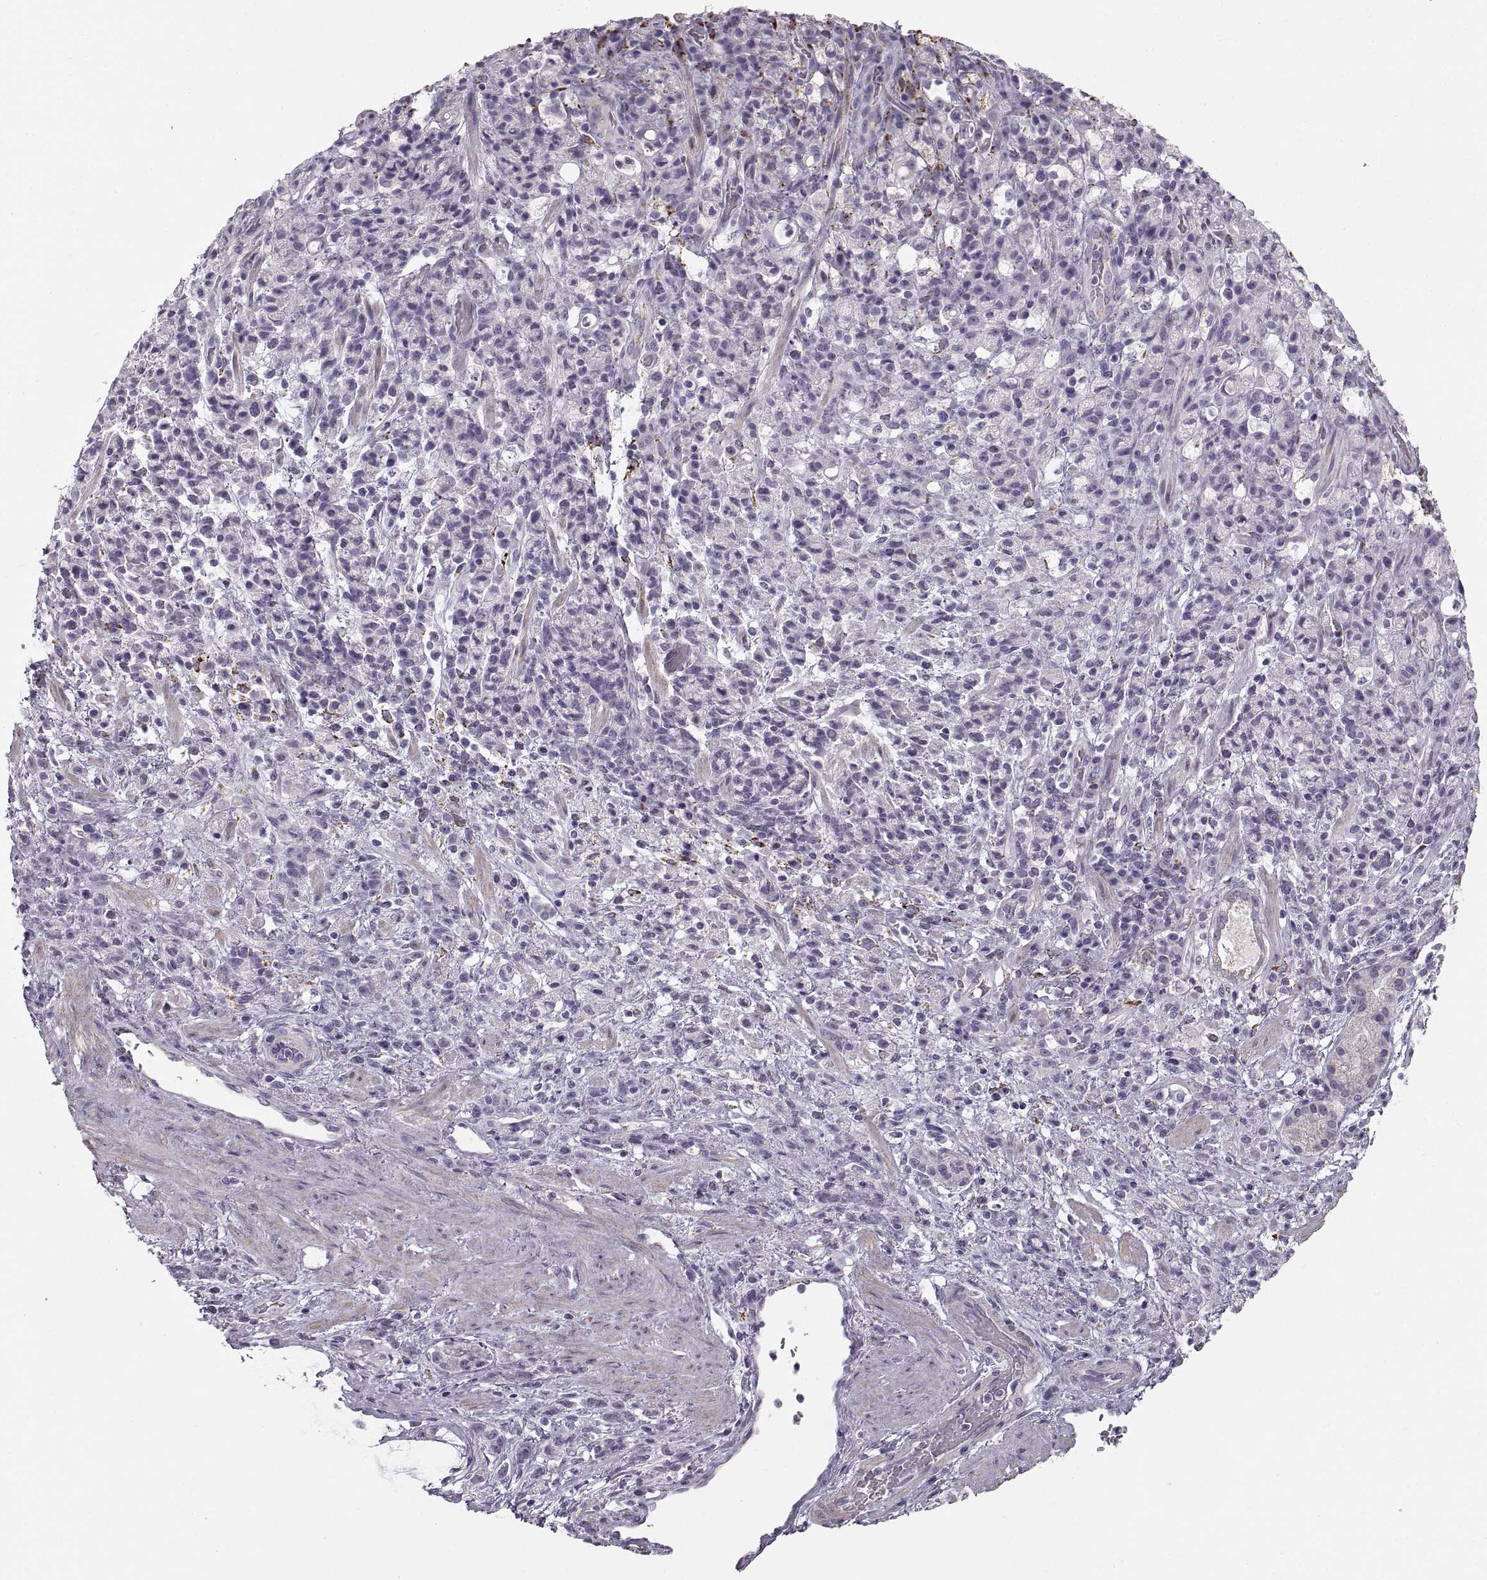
{"staining": {"intensity": "negative", "quantity": "none", "location": "none"}, "tissue": "stomach cancer", "cell_type": "Tumor cells", "image_type": "cancer", "snomed": [{"axis": "morphology", "description": "Adenocarcinoma, NOS"}, {"axis": "topography", "description": "Stomach"}], "caption": "Micrograph shows no significant protein positivity in tumor cells of stomach cancer.", "gene": "COL9A3", "patient": {"sex": "female", "age": 60}}